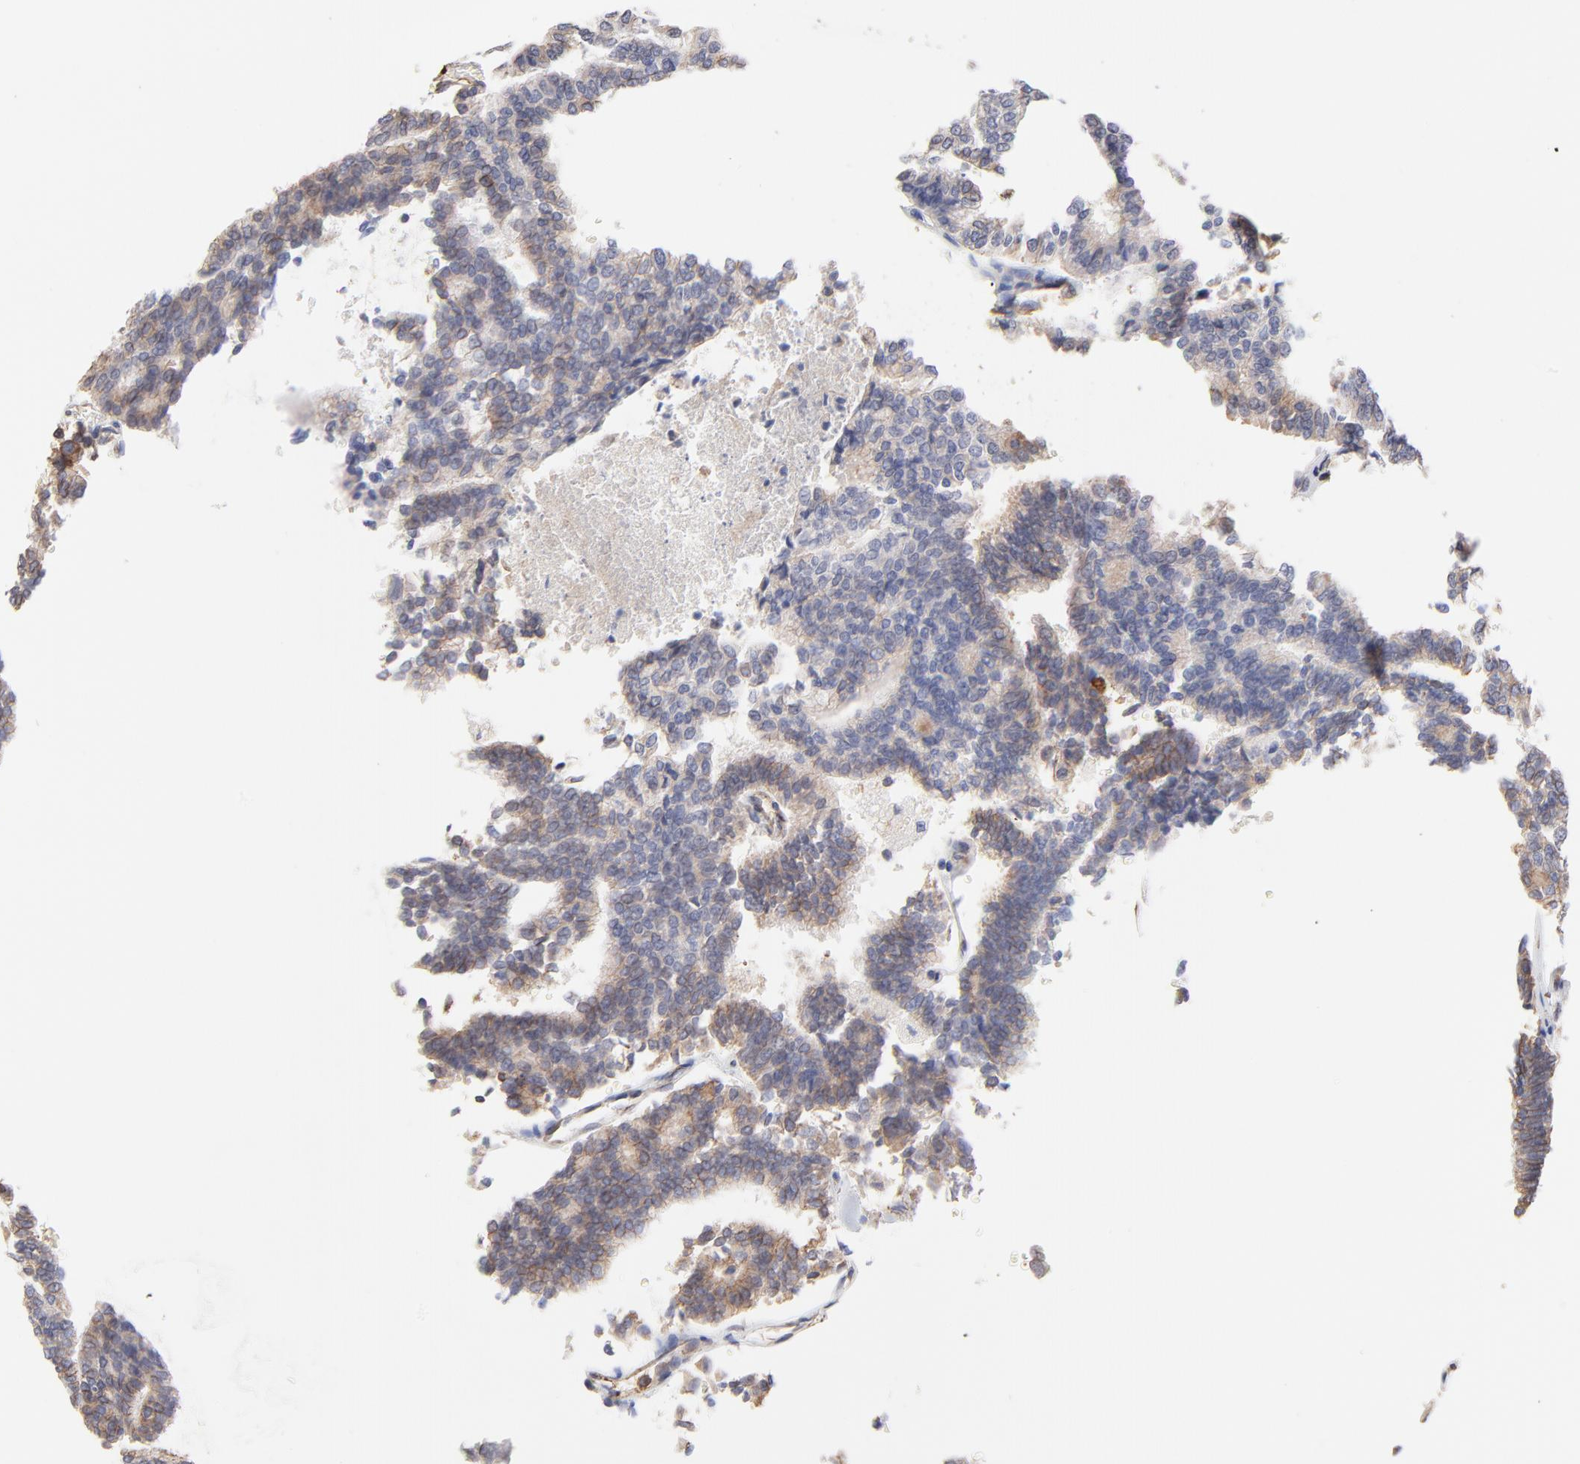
{"staining": {"intensity": "weak", "quantity": ">75%", "location": "cytoplasmic/membranous"}, "tissue": "thyroid cancer", "cell_type": "Tumor cells", "image_type": "cancer", "snomed": [{"axis": "morphology", "description": "Papillary adenocarcinoma, NOS"}, {"axis": "topography", "description": "Thyroid gland"}], "caption": "Immunohistochemistry histopathology image of neoplastic tissue: papillary adenocarcinoma (thyroid) stained using immunohistochemistry reveals low levels of weak protein expression localized specifically in the cytoplasmic/membranous of tumor cells, appearing as a cytoplasmic/membranous brown color.", "gene": "LRCH2", "patient": {"sex": "female", "age": 35}}